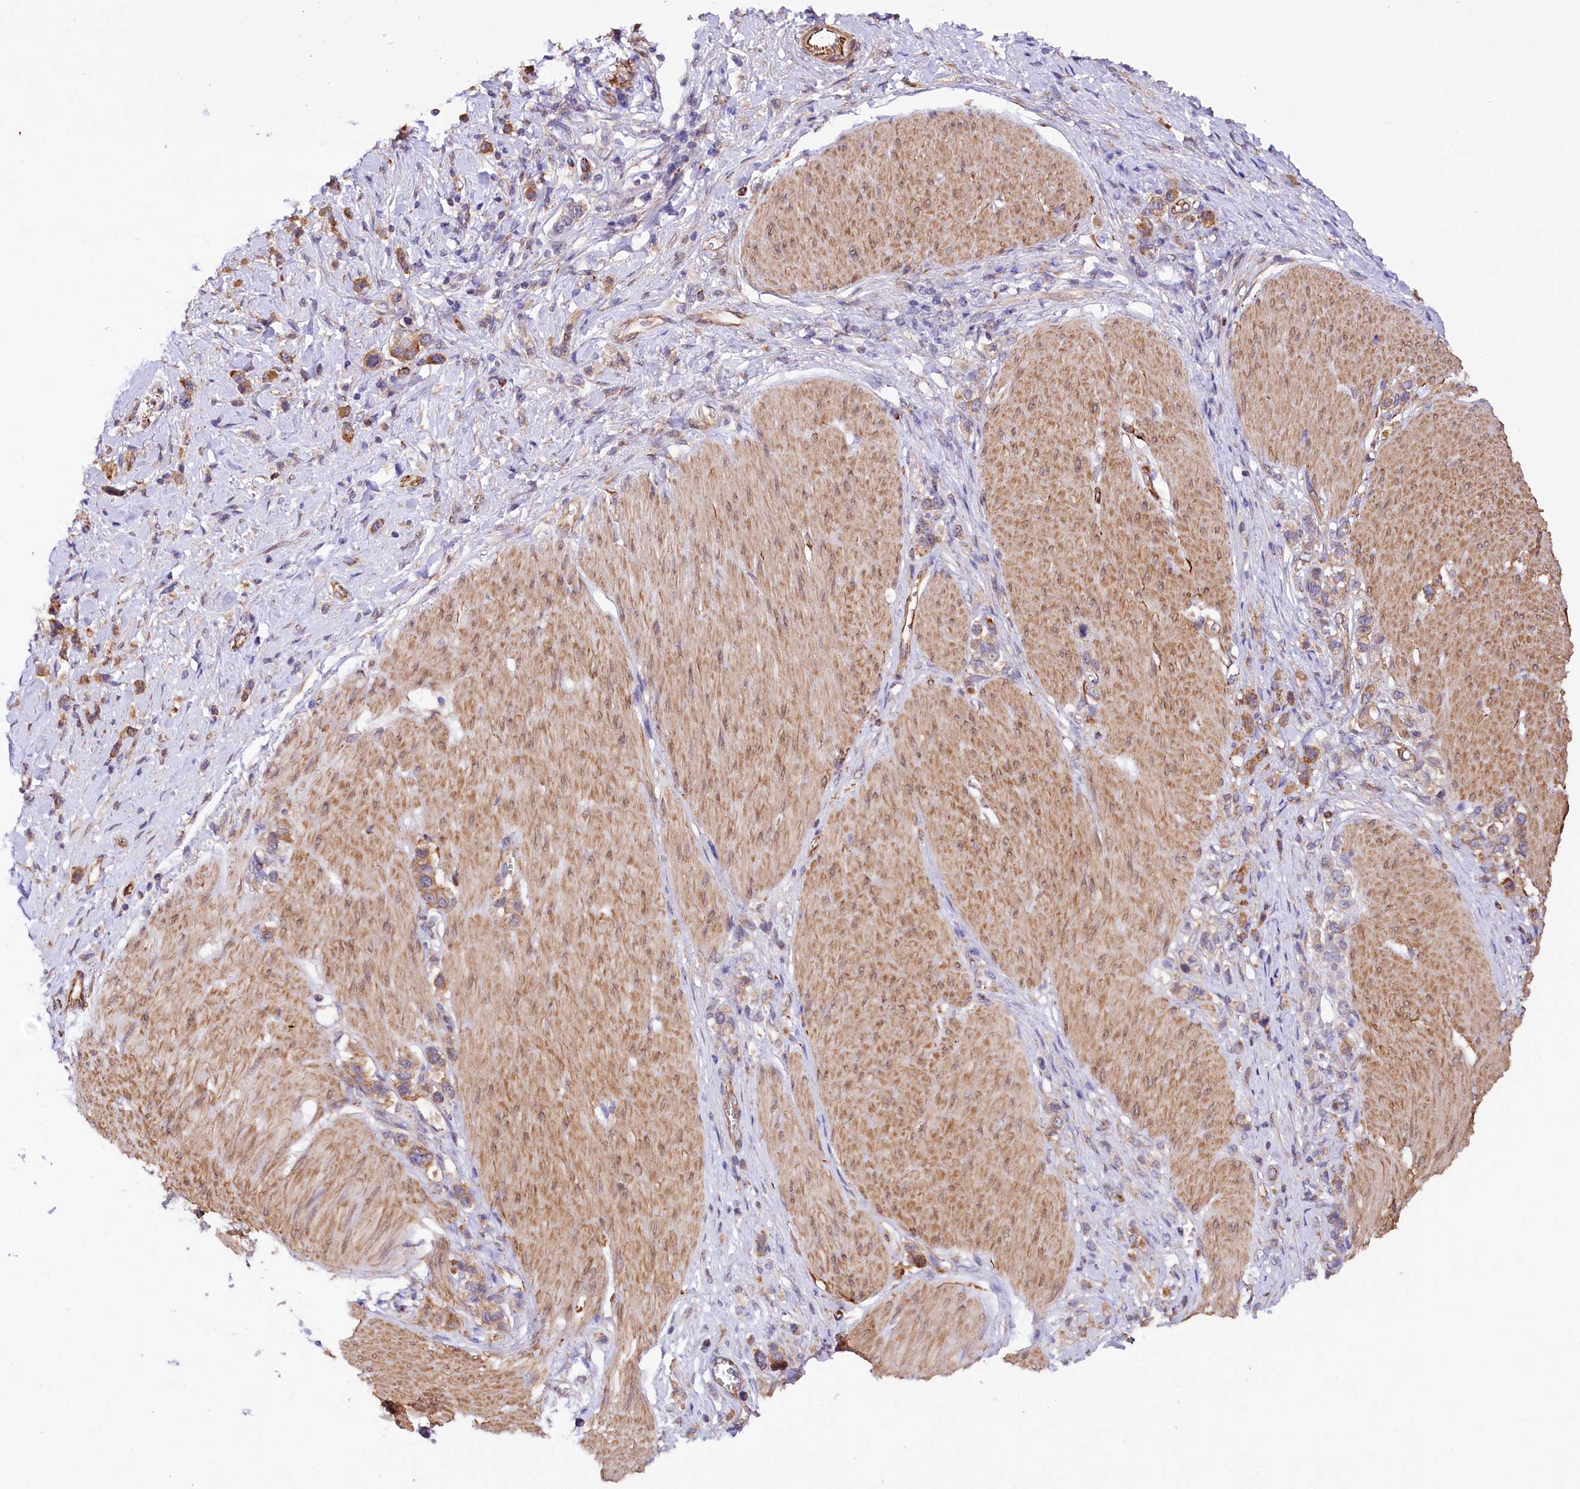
{"staining": {"intensity": "moderate", "quantity": ">75%", "location": "cytoplasmic/membranous"}, "tissue": "stomach cancer", "cell_type": "Tumor cells", "image_type": "cancer", "snomed": [{"axis": "morphology", "description": "Normal tissue, NOS"}, {"axis": "morphology", "description": "Adenocarcinoma, NOS"}, {"axis": "topography", "description": "Stomach, upper"}, {"axis": "topography", "description": "Stomach"}], "caption": "Protein staining displays moderate cytoplasmic/membranous staining in approximately >75% of tumor cells in stomach cancer.", "gene": "TTC12", "patient": {"sex": "female", "age": 65}}